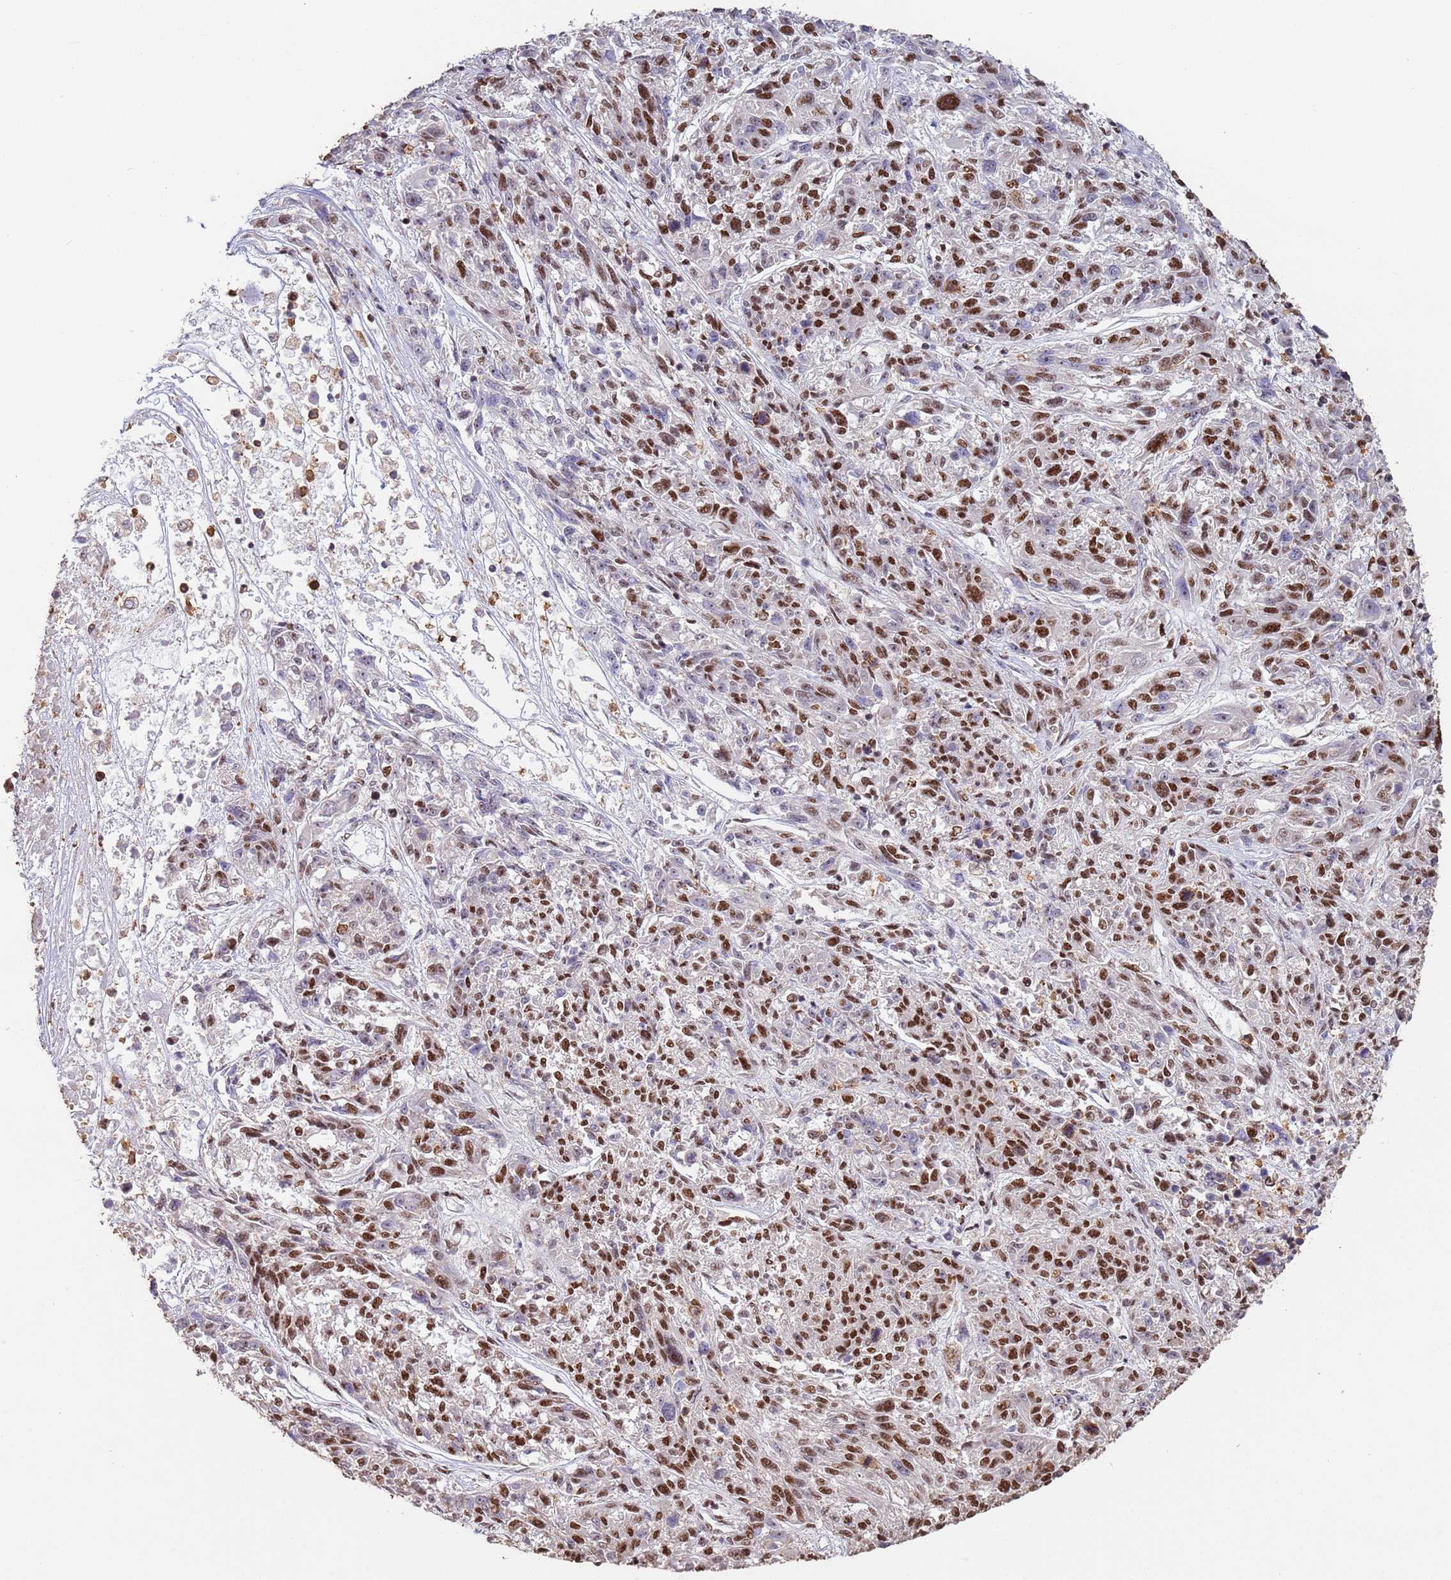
{"staining": {"intensity": "moderate", "quantity": "25%-75%", "location": "nuclear"}, "tissue": "melanoma", "cell_type": "Tumor cells", "image_type": "cancer", "snomed": [{"axis": "morphology", "description": "Malignant melanoma, NOS"}, {"axis": "topography", "description": "Skin"}], "caption": "Melanoma stained with IHC shows moderate nuclear expression in about 25%-75% of tumor cells.", "gene": "ESF1", "patient": {"sex": "male", "age": 53}}